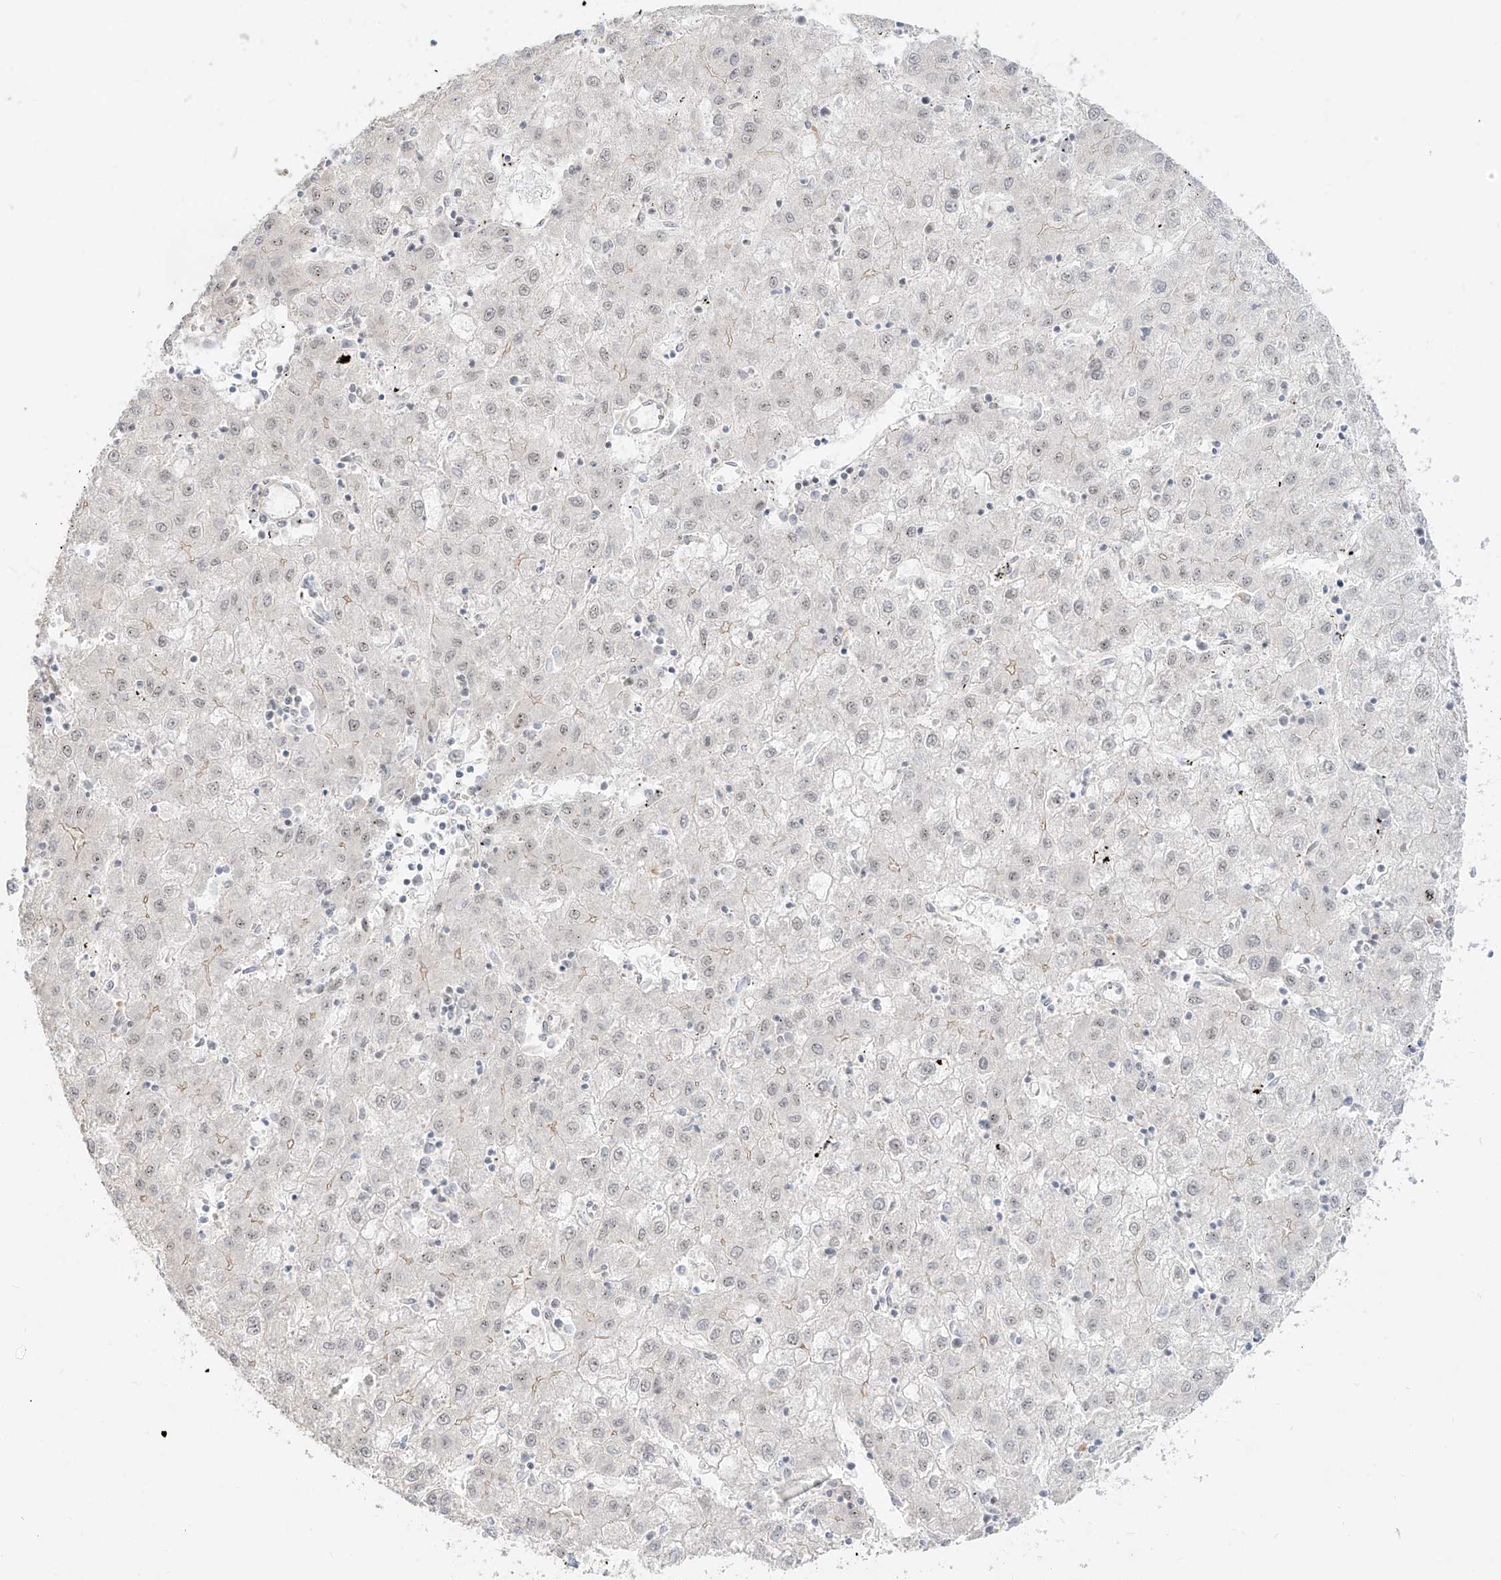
{"staining": {"intensity": "negative", "quantity": "none", "location": "none"}, "tissue": "liver cancer", "cell_type": "Tumor cells", "image_type": "cancer", "snomed": [{"axis": "morphology", "description": "Carcinoma, Hepatocellular, NOS"}, {"axis": "topography", "description": "Liver"}], "caption": "Protein analysis of liver cancer displays no significant staining in tumor cells.", "gene": "NHSL1", "patient": {"sex": "male", "age": 72}}